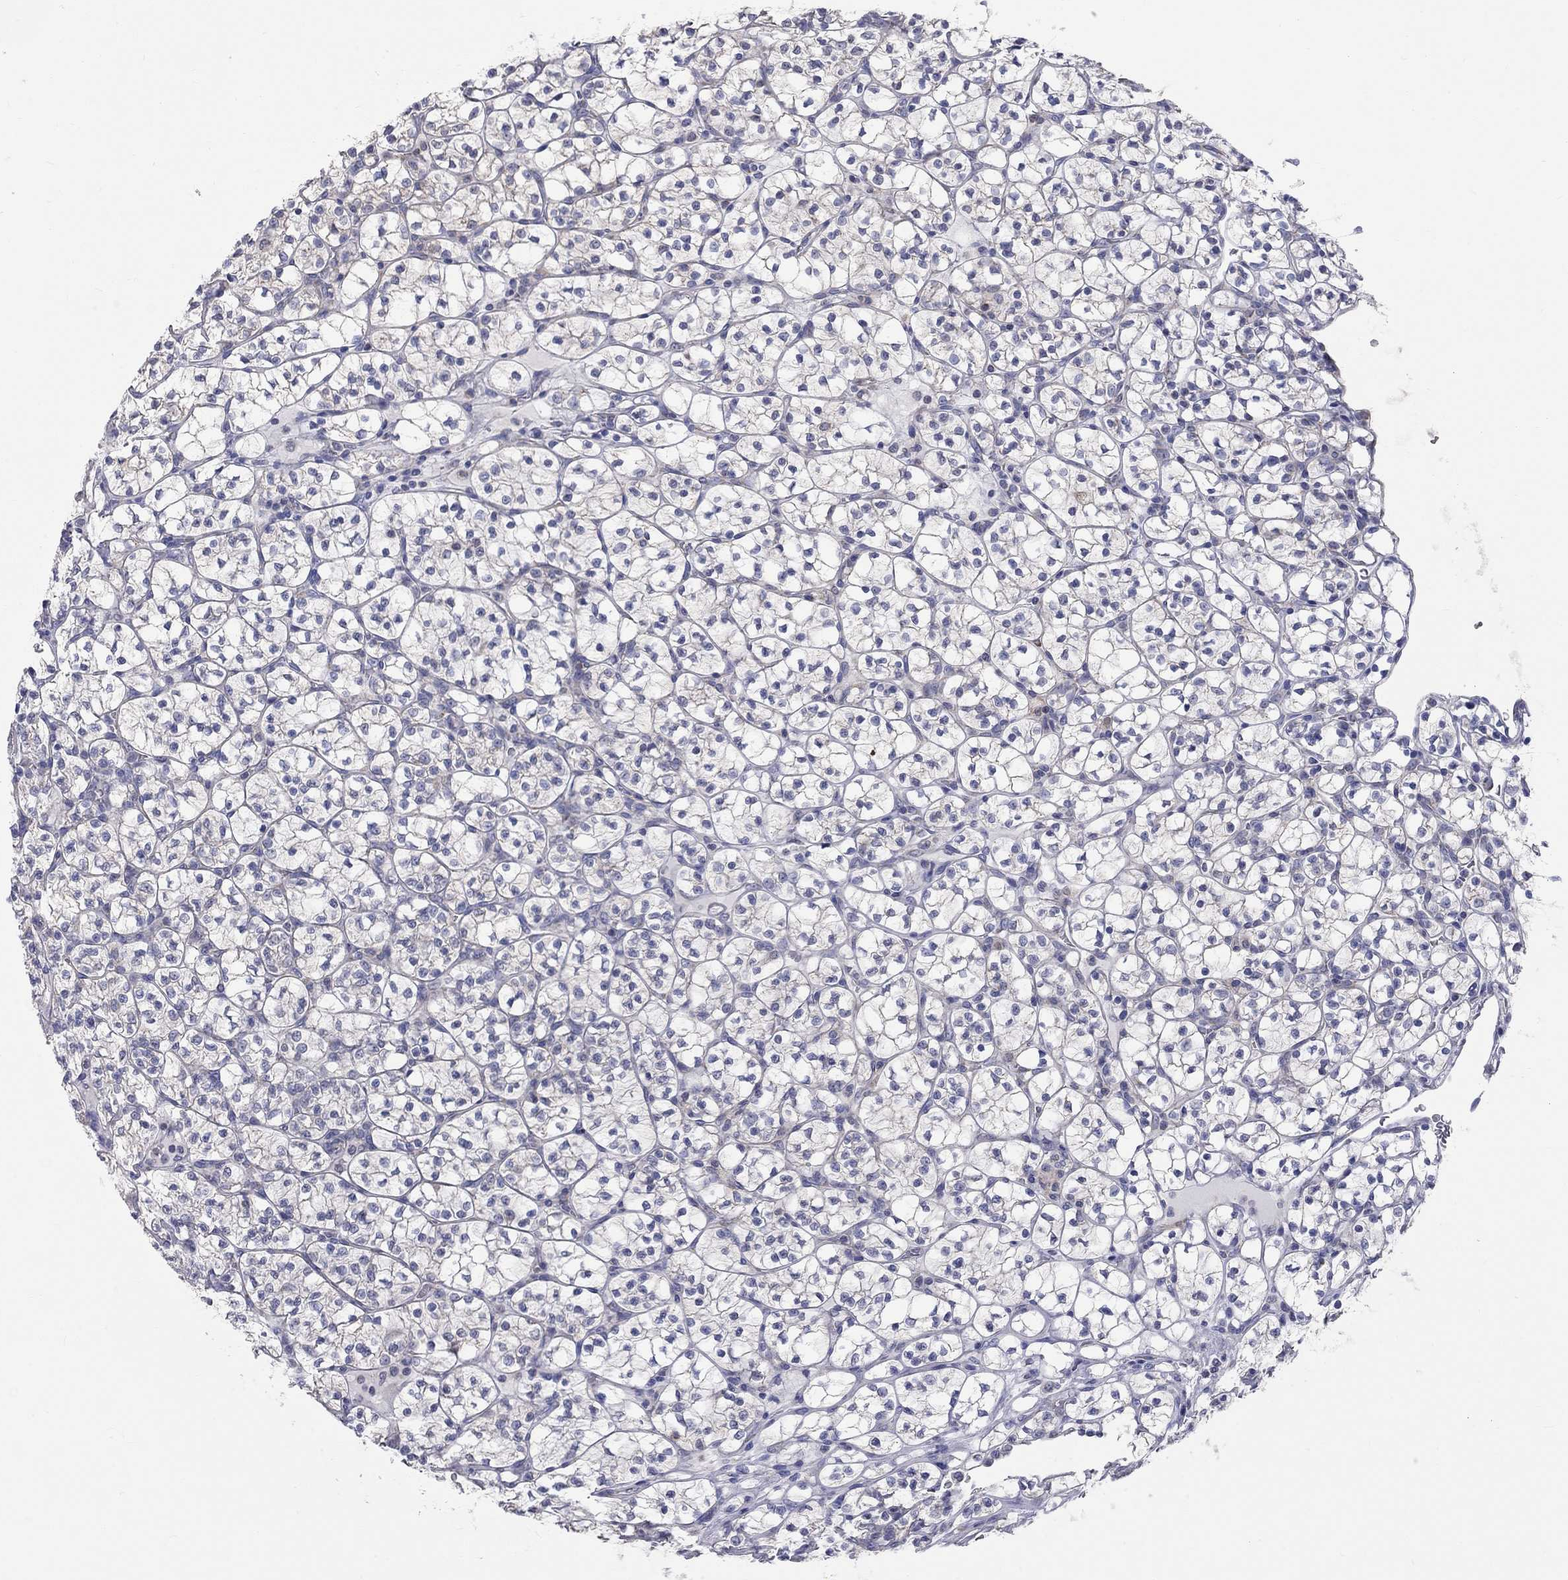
{"staining": {"intensity": "negative", "quantity": "none", "location": "none"}, "tissue": "renal cancer", "cell_type": "Tumor cells", "image_type": "cancer", "snomed": [{"axis": "morphology", "description": "Adenocarcinoma, NOS"}, {"axis": "topography", "description": "Kidney"}], "caption": "A histopathology image of human renal cancer (adenocarcinoma) is negative for staining in tumor cells.", "gene": "CFAP161", "patient": {"sex": "female", "age": 89}}